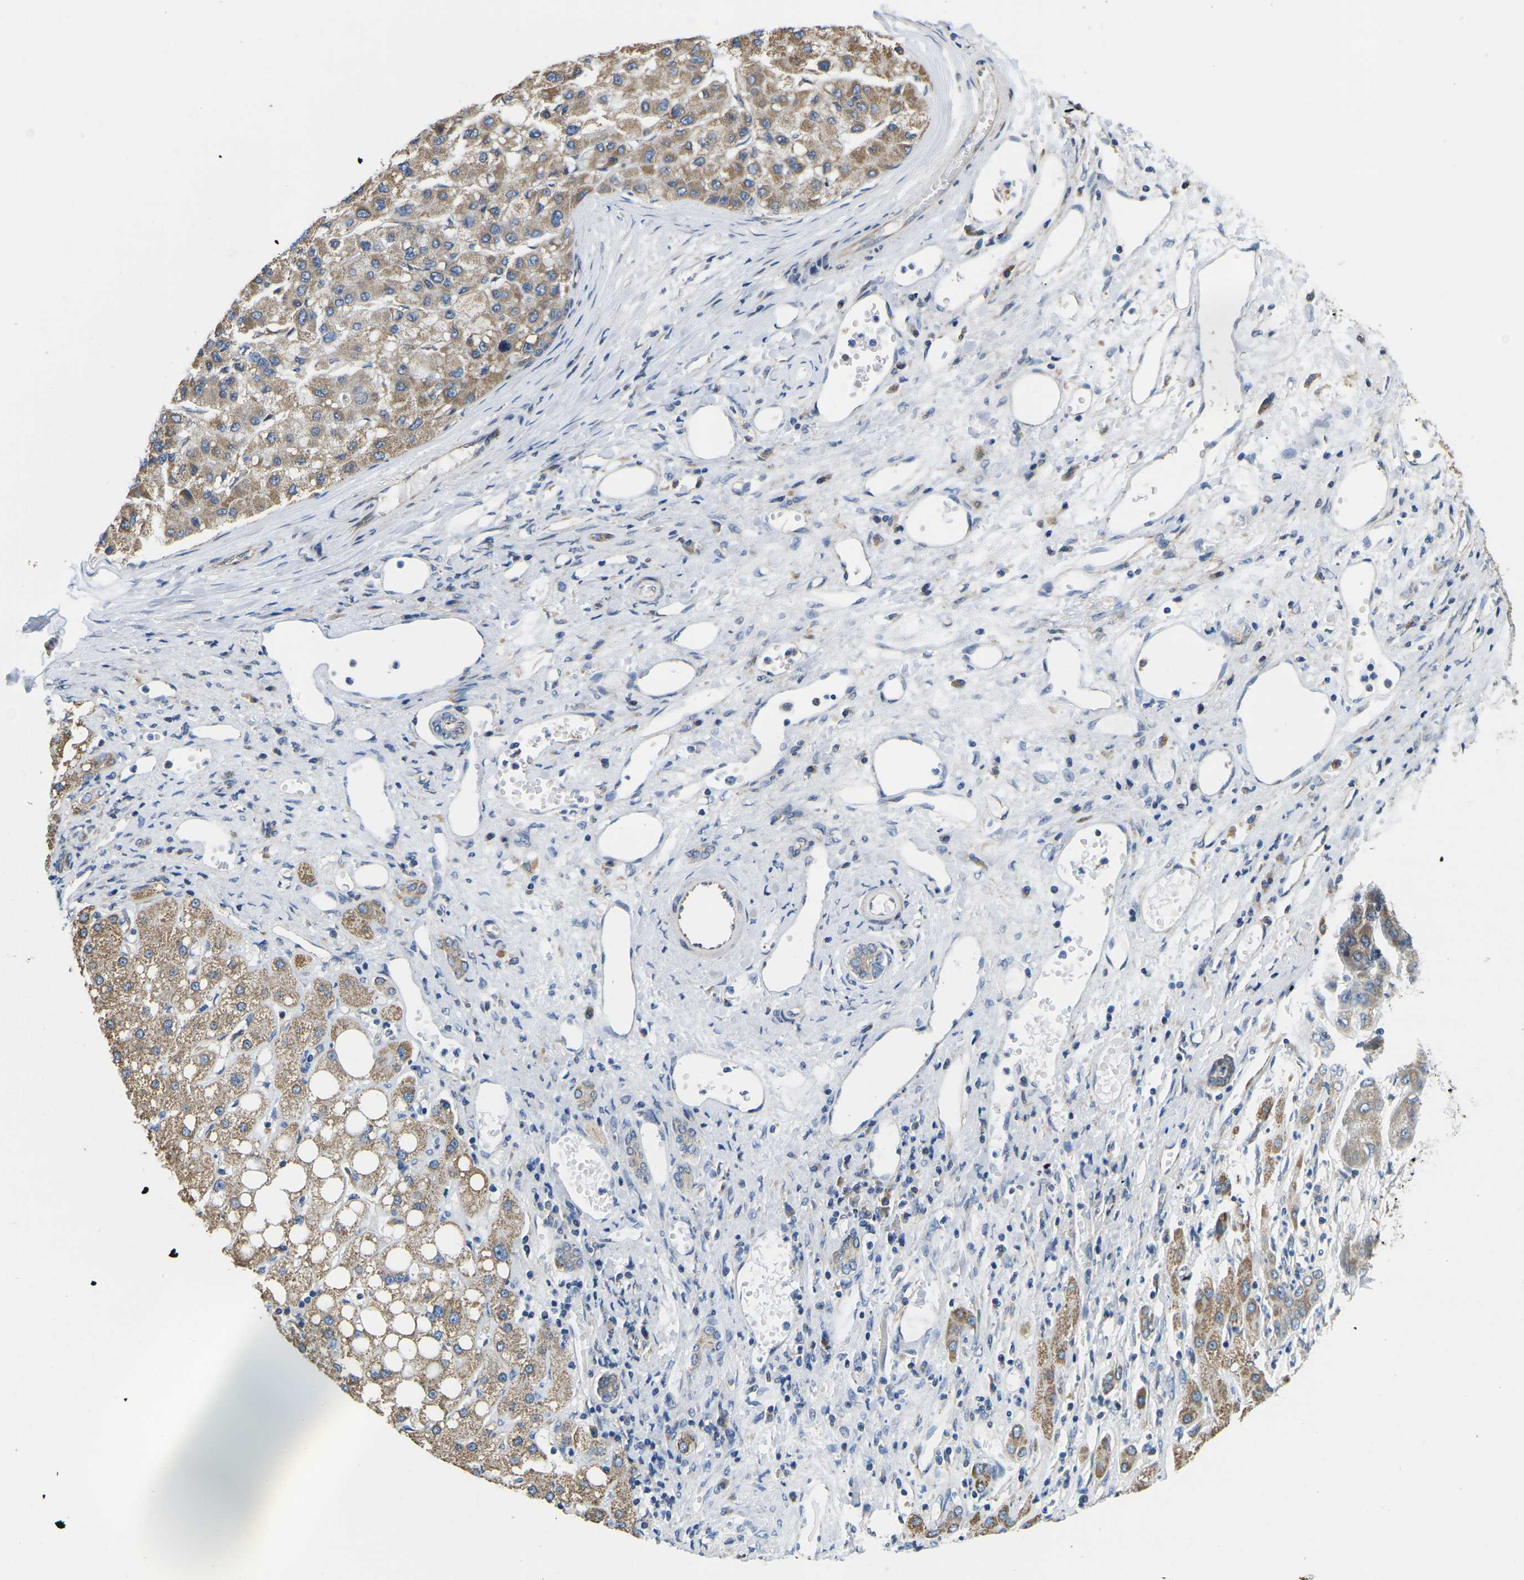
{"staining": {"intensity": "moderate", "quantity": ">75%", "location": "cytoplasmic/membranous"}, "tissue": "liver cancer", "cell_type": "Tumor cells", "image_type": "cancer", "snomed": [{"axis": "morphology", "description": "Carcinoma, Hepatocellular, NOS"}, {"axis": "topography", "description": "Liver"}], "caption": "Protein analysis of liver hepatocellular carcinoma tissue displays moderate cytoplasmic/membranous positivity in about >75% of tumor cells.", "gene": "TMEFF2", "patient": {"sex": "male", "age": 80}}